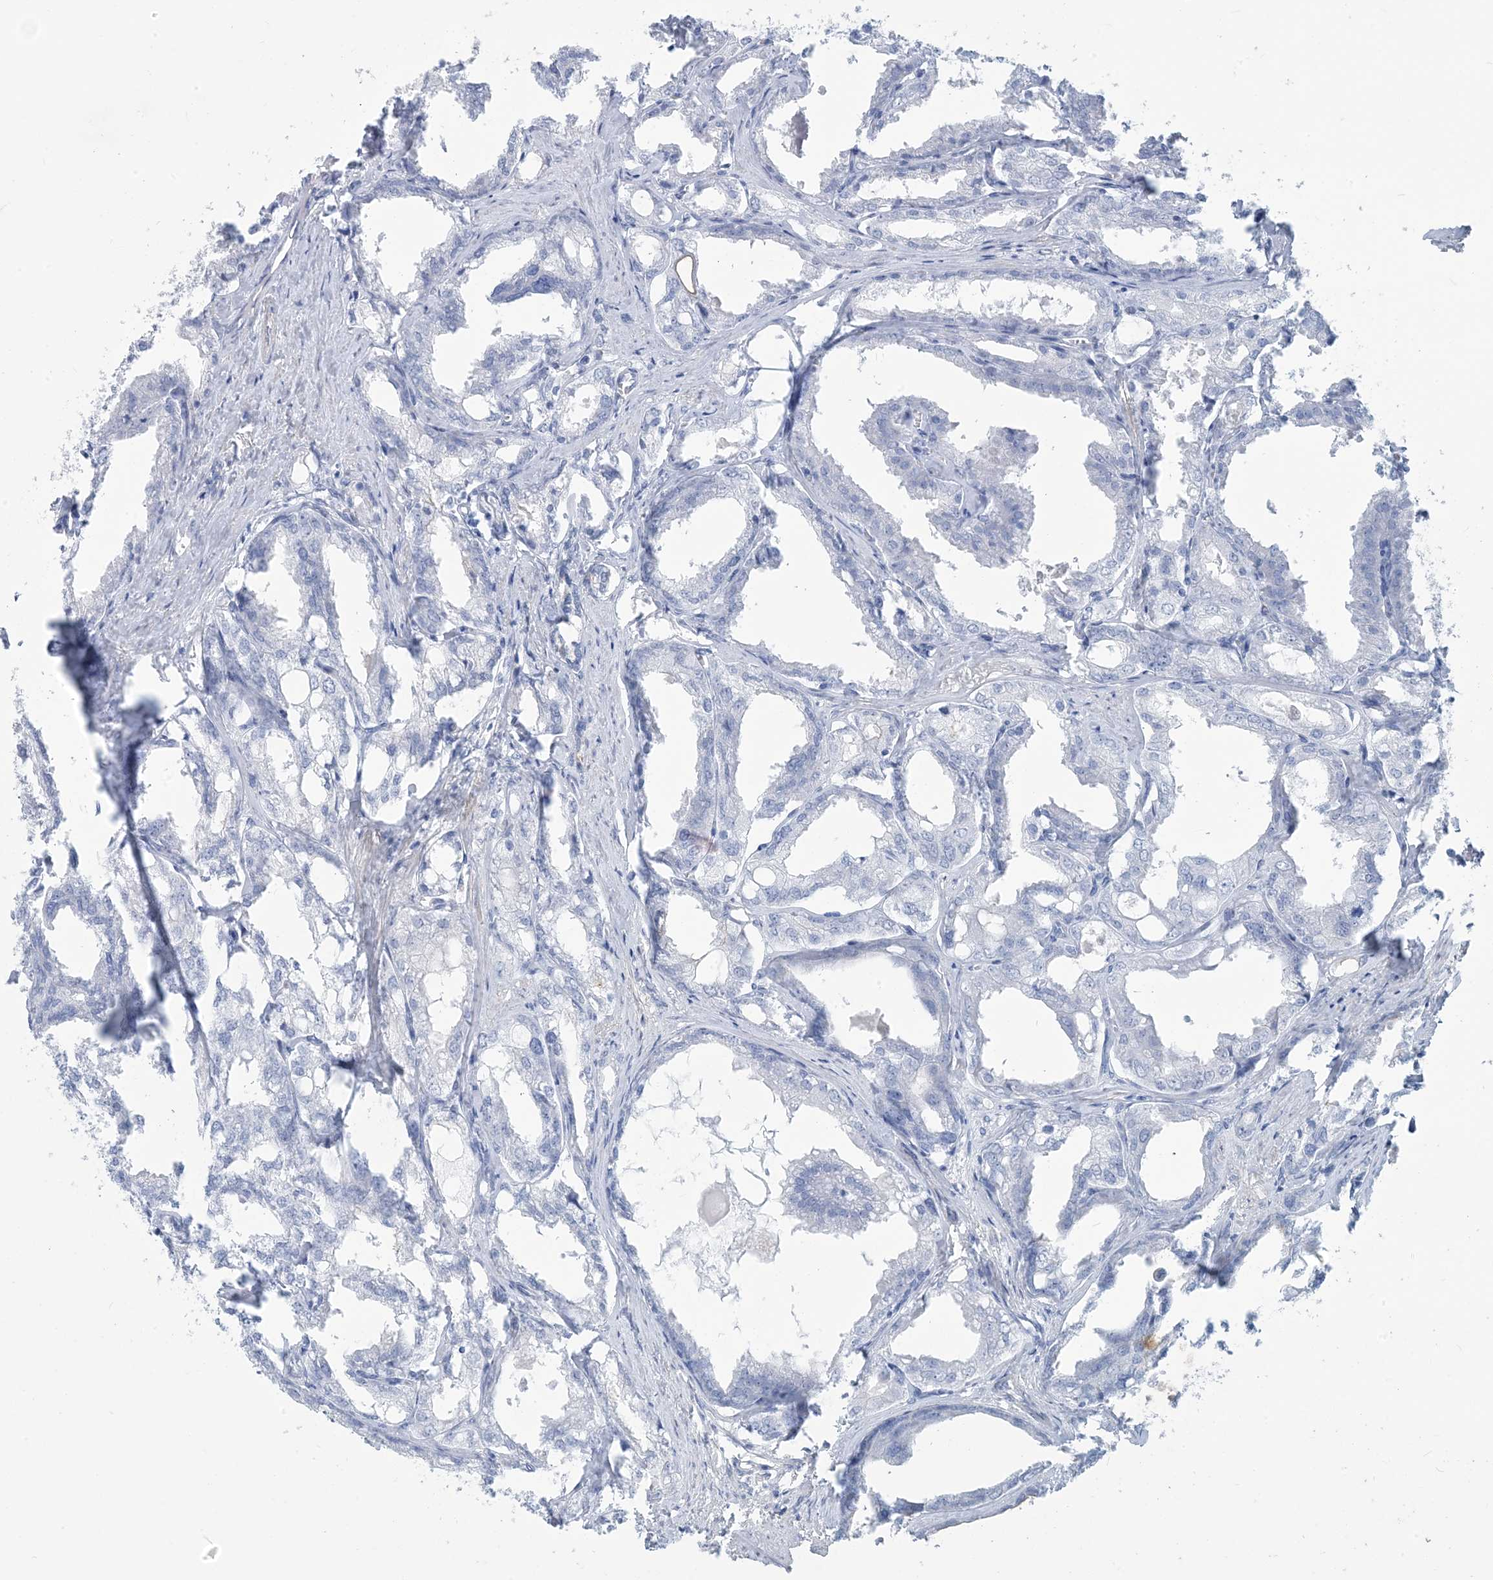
{"staining": {"intensity": "negative", "quantity": "none", "location": "none"}, "tissue": "prostate cancer", "cell_type": "Tumor cells", "image_type": "cancer", "snomed": [{"axis": "morphology", "description": "Adenocarcinoma, High grade"}, {"axis": "topography", "description": "Prostate"}], "caption": "IHC of prostate cancer reveals no expression in tumor cells.", "gene": "MOXD1", "patient": {"sex": "male", "age": 50}}